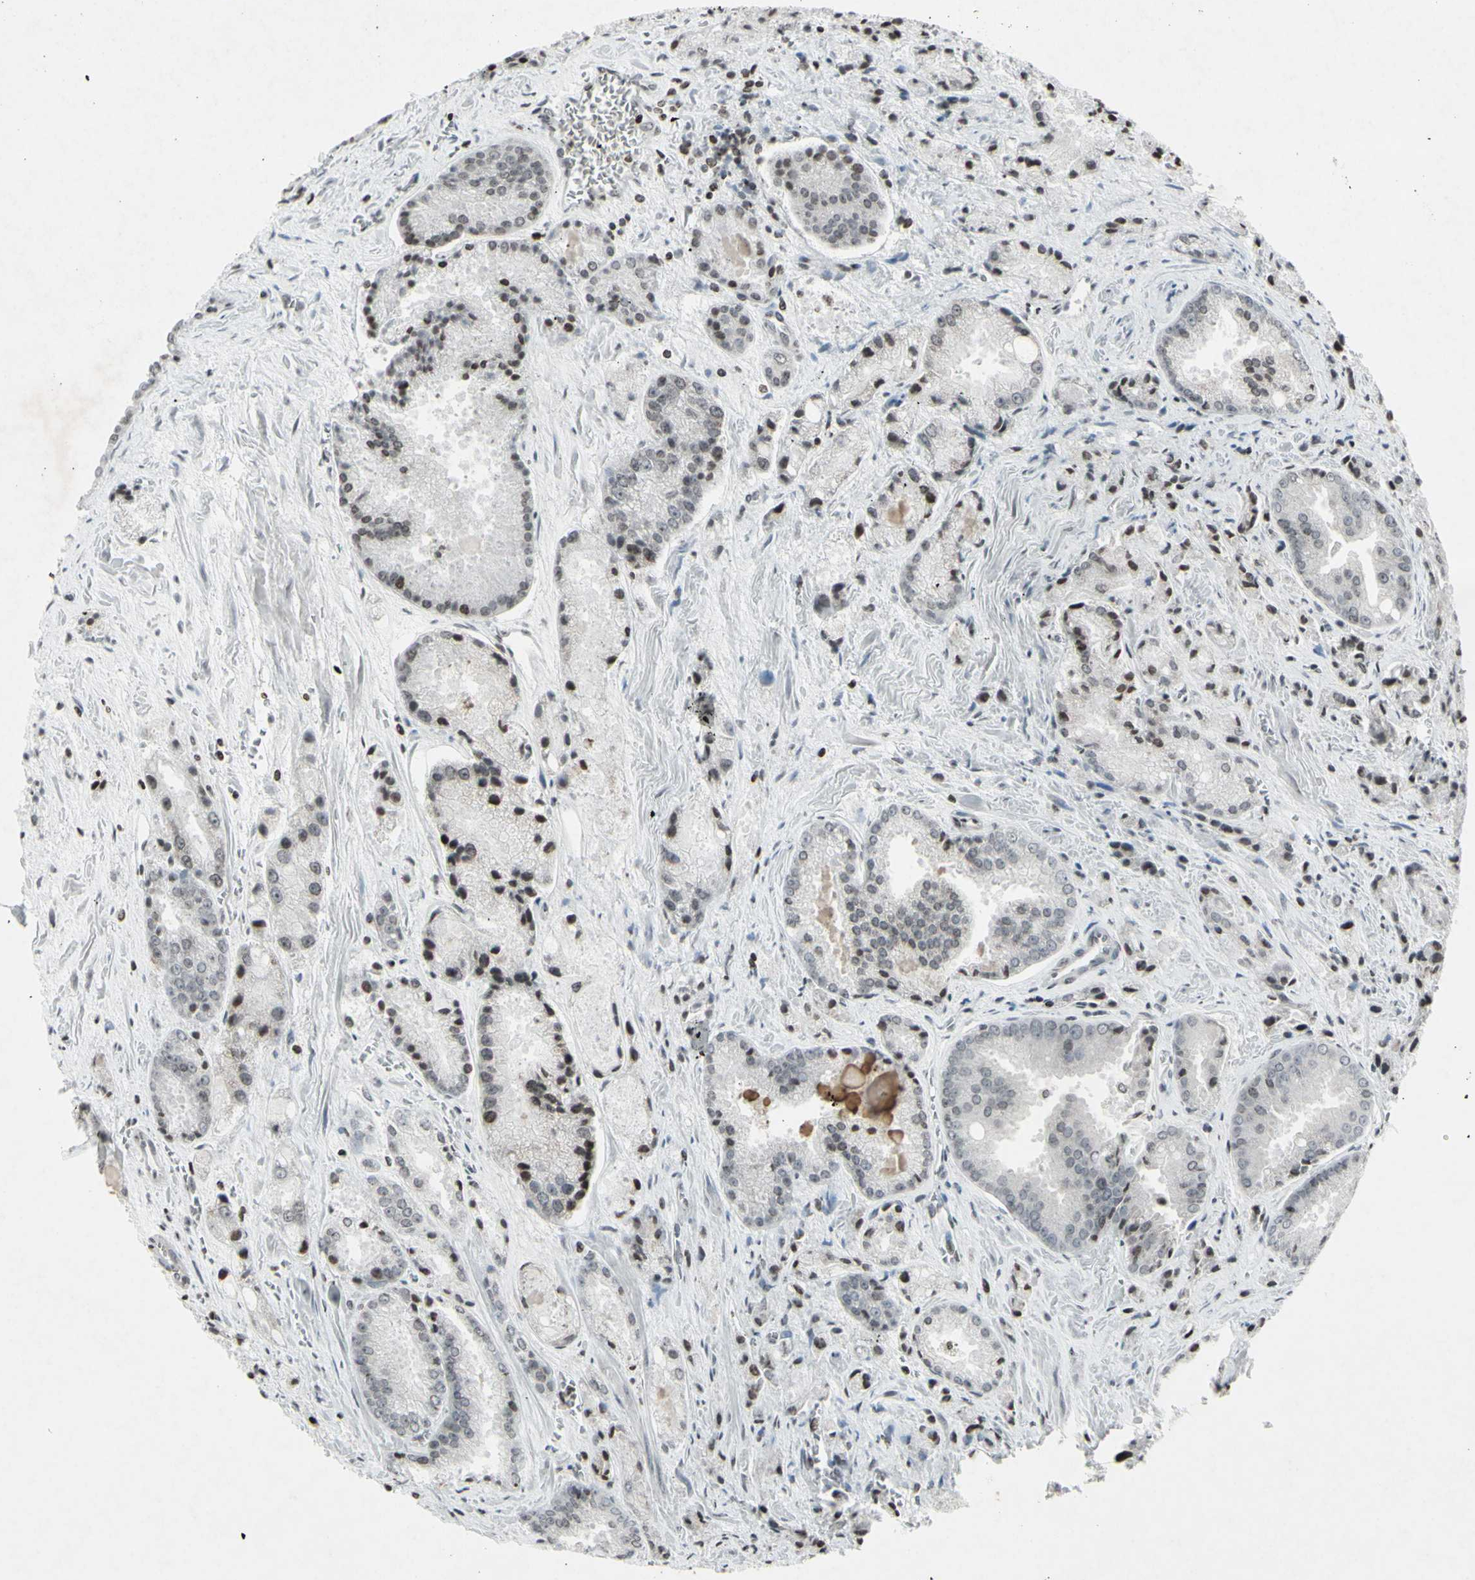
{"staining": {"intensity": "weak", "quantity": "<25%", "location": "nuclear"}, "tissue": "prostate cancer", "cell_type": "Tumor cells", "image_type": "cancer", "snomed": [{"axis": "morphology", "description": "Adenocarcinoma, Low grade"}, {"axis": "topography", "description": "Prostate"}], "caption": "Human adenocarcinoma (low-grade) (prostate) stained for a protein using immunohistochemistry (IHC) demonstrates no expression in tumor cells.", "gene": "CD79B", "patient": {"sex": "male", "age": 64}}